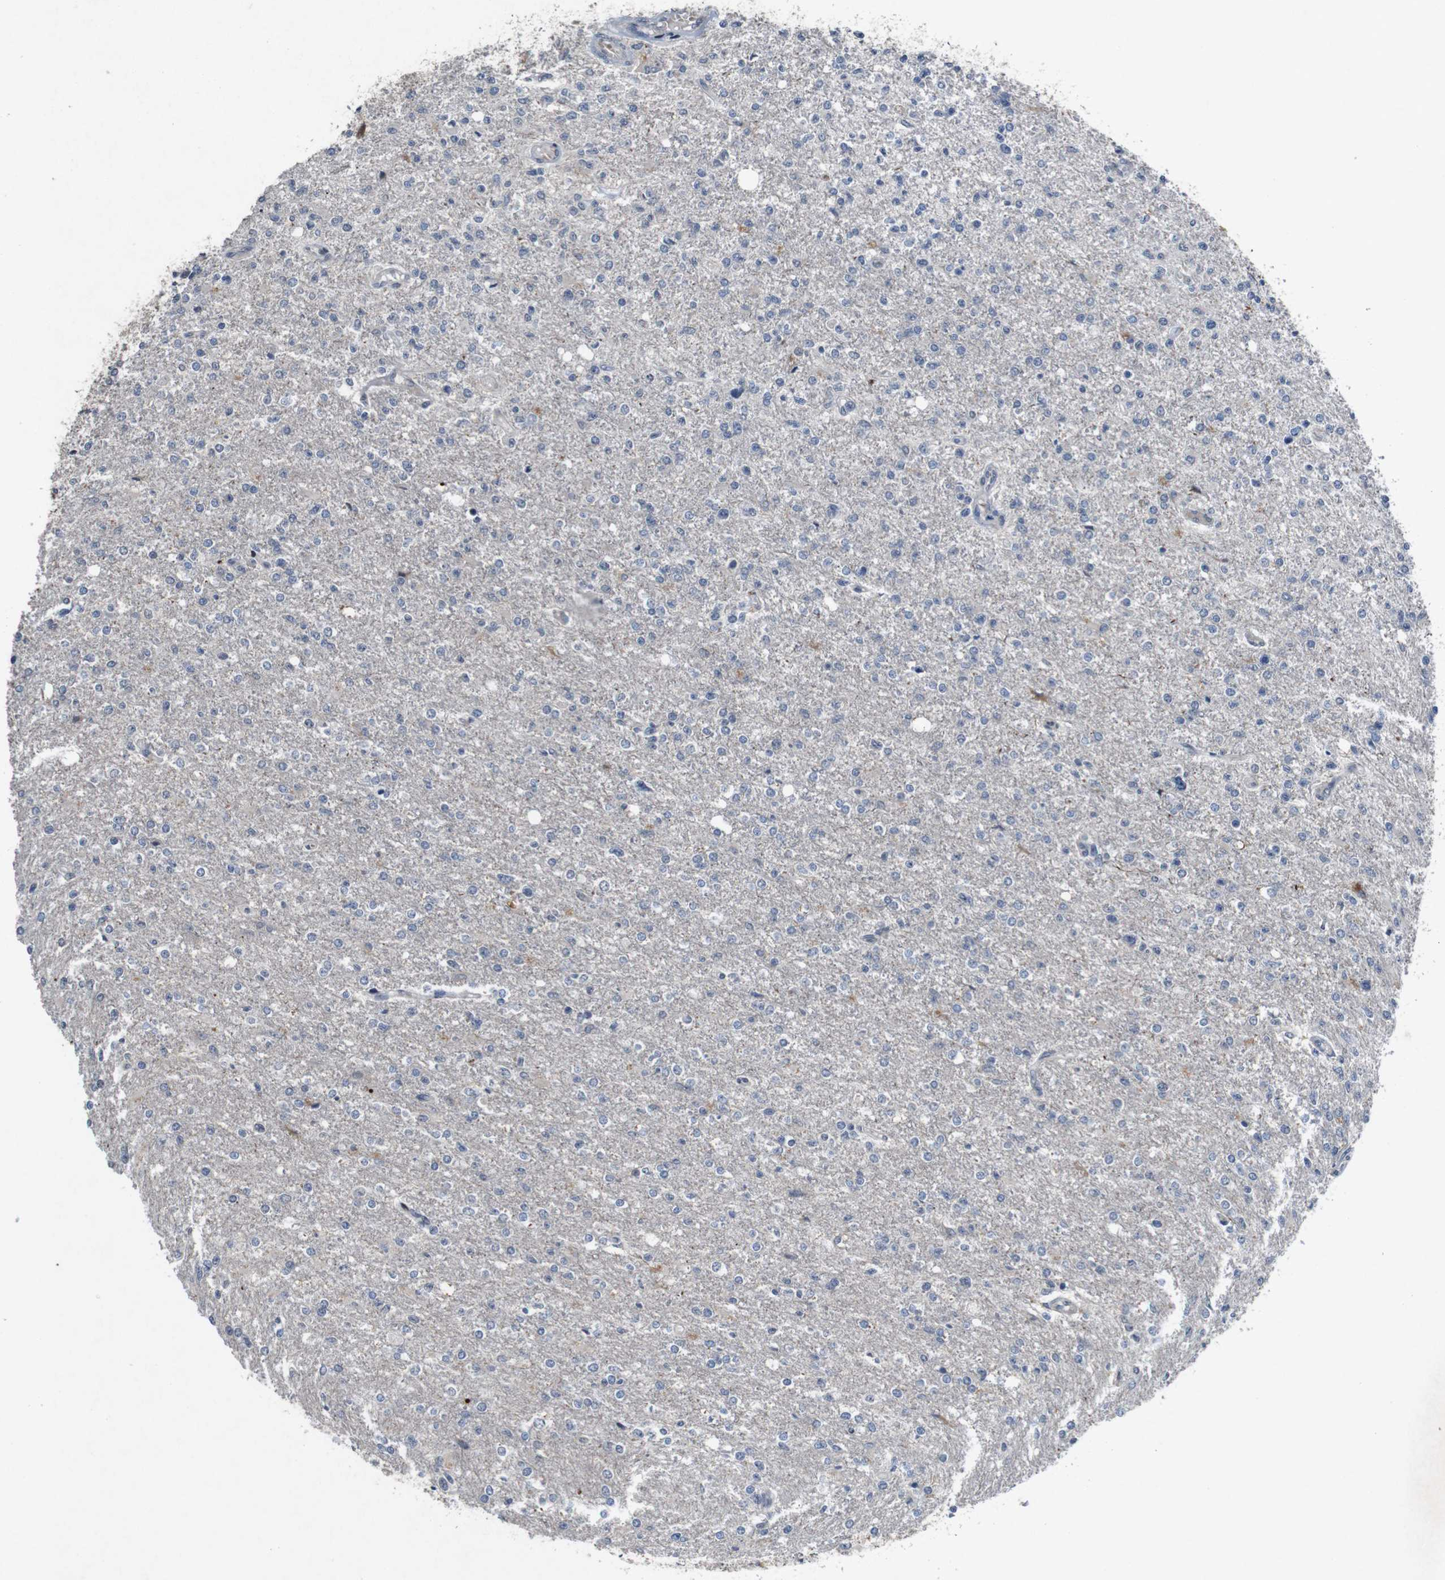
{"staining": {"intensity": "negative", "quantity": "none", "location": "none"}, "tissue": "glioma", "cell_type": "Tumor cells", "image_type": "cancer", "snomed": [{"axis": "morphology", "description": "Glioma, malignant, High grade"}, {"axis": "topography", "description": "Cerebral cortex"}], "caption": "There is no significant expression in tumor cells of high-grade glioma (malignant). The staining is performed using DAB (3,3'-diaminobenzidine) brown chromogen with nuclei counter-stained in using hematoxylin.", "gene": "AKT3", "patient": {"sex": "male", "age": 76}}